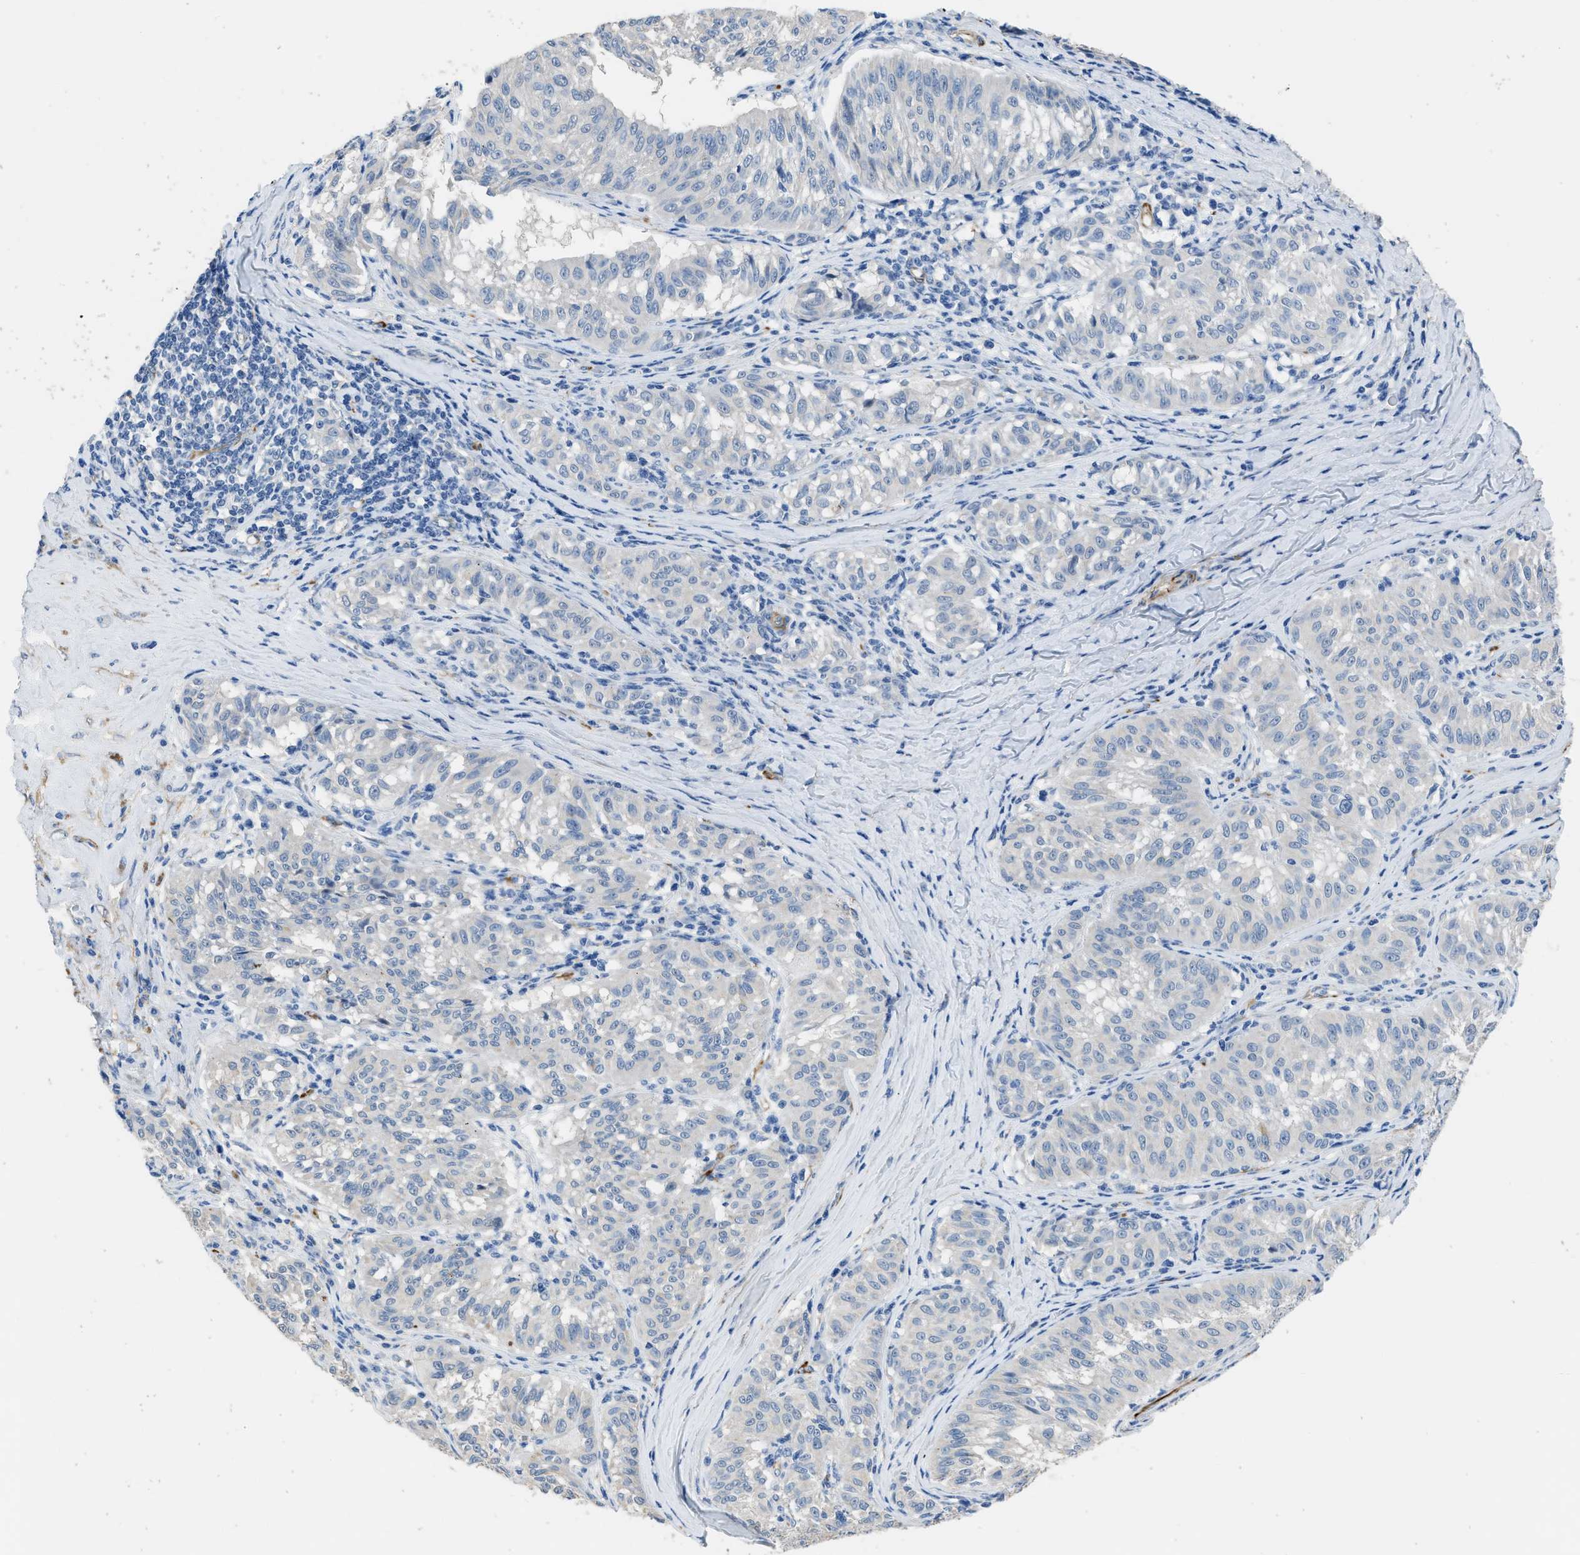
{"staining": {"intensity": "negative", "quantity": "none", "location": "none"}, "tissue": "melanoma", "cell_type": "Tumor cells", "image_type": "cancer", "snomed": [{"axis": "morphology", "description": "Malignant melanoma, NOS"}, {"axis": "topography", "description": "Skin"}], "caption": "A histopathology image of melanoma stained for a protein exhibits no brown staining in tumor cells. Brightfield microscopy of IHC stained with DAB (brown) and hematoxylin (blue), captured at high magnification.", "gene": "ZSWIM5", "patient": {"sex": "female", "age": 72}}